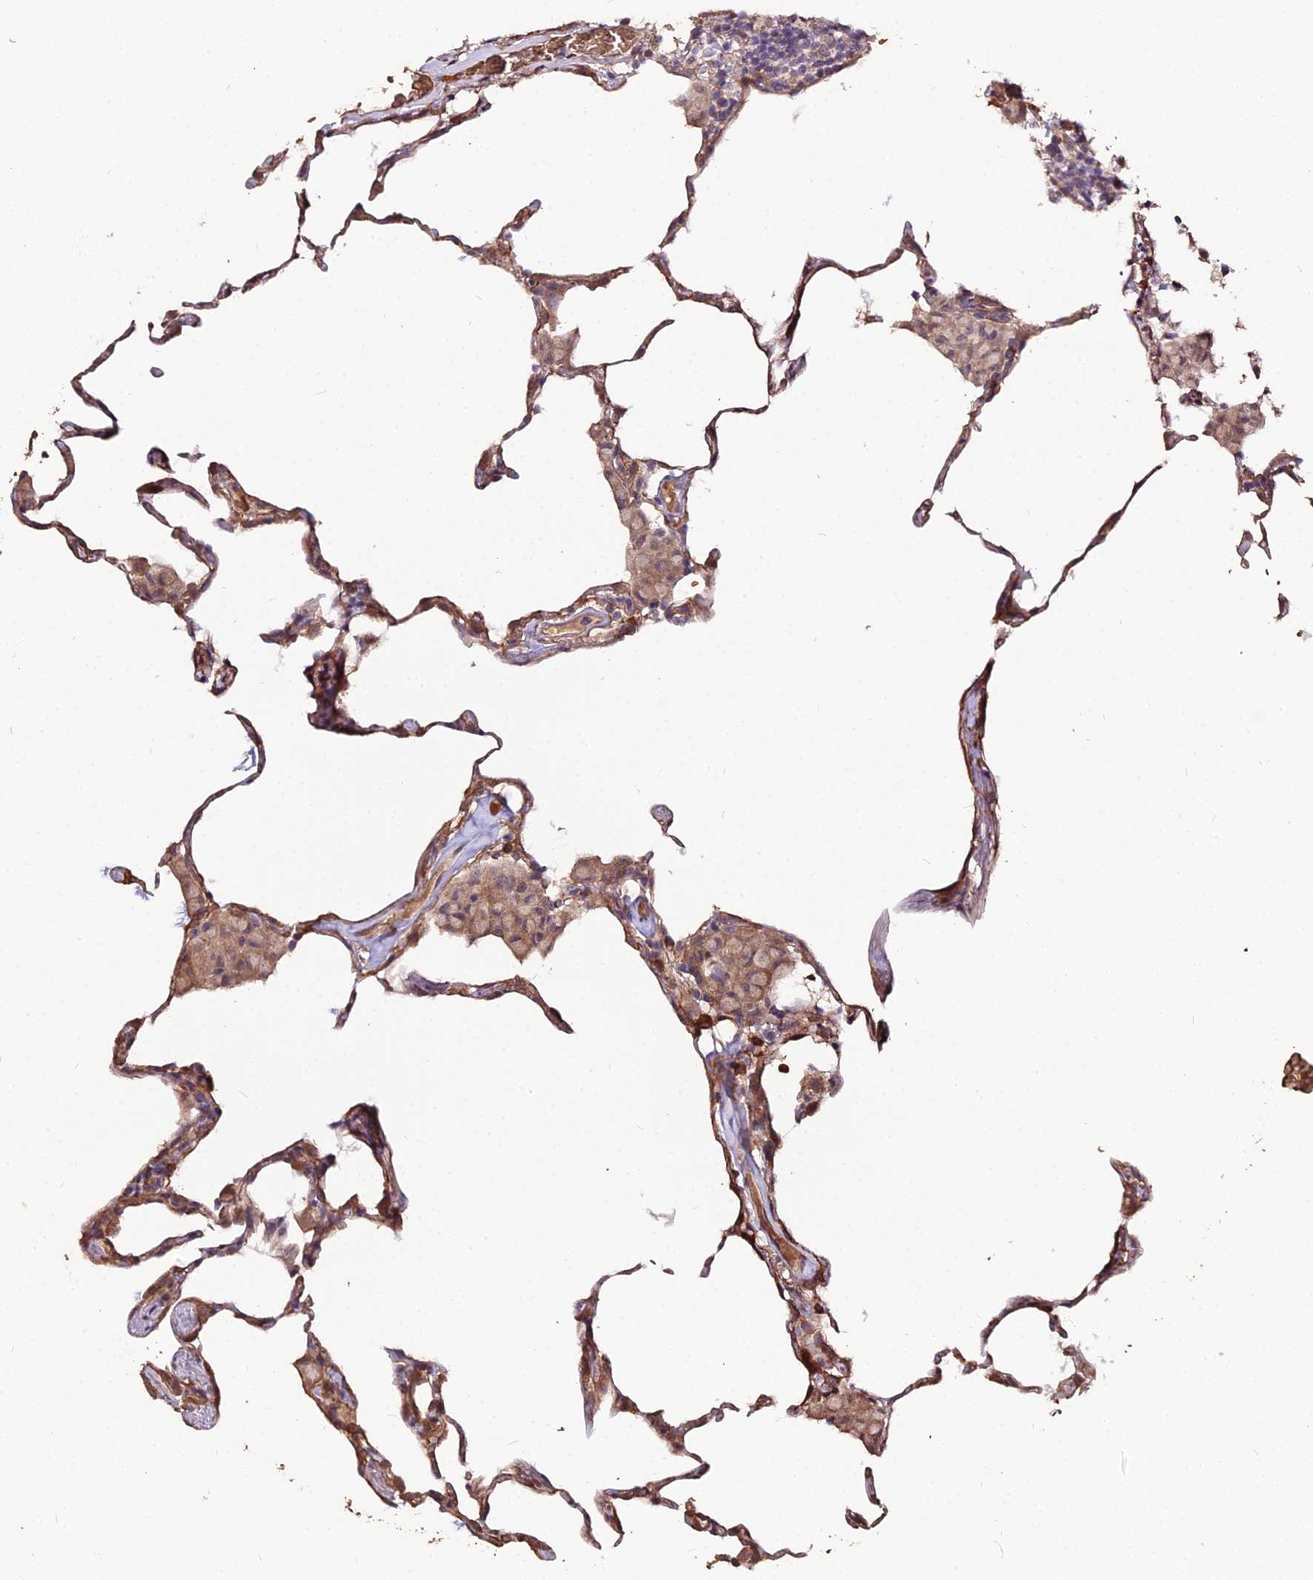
{"staining": {"intensity": "moderate", "quantity": ">75%", "location": "cytoplasmic/membranous"}, "tissue": "lung", "cell_type": "Alveolar cells", "image_type": "normal", "snomed": [{"axis": "morphology", "description": "Normal tissue, NOS"}, {"axis": "topography", "description": "Lung"}], "caption": "Immunohistochemistry micrograph of unremarkable lung stained for a protein (brown), which exhibits medium levels of moderate cytoplasmic/membranous staining in about >75% of alveolar cells.", "gene": "ZDBF2", "patient": {"sex": "female", "age": 57}}